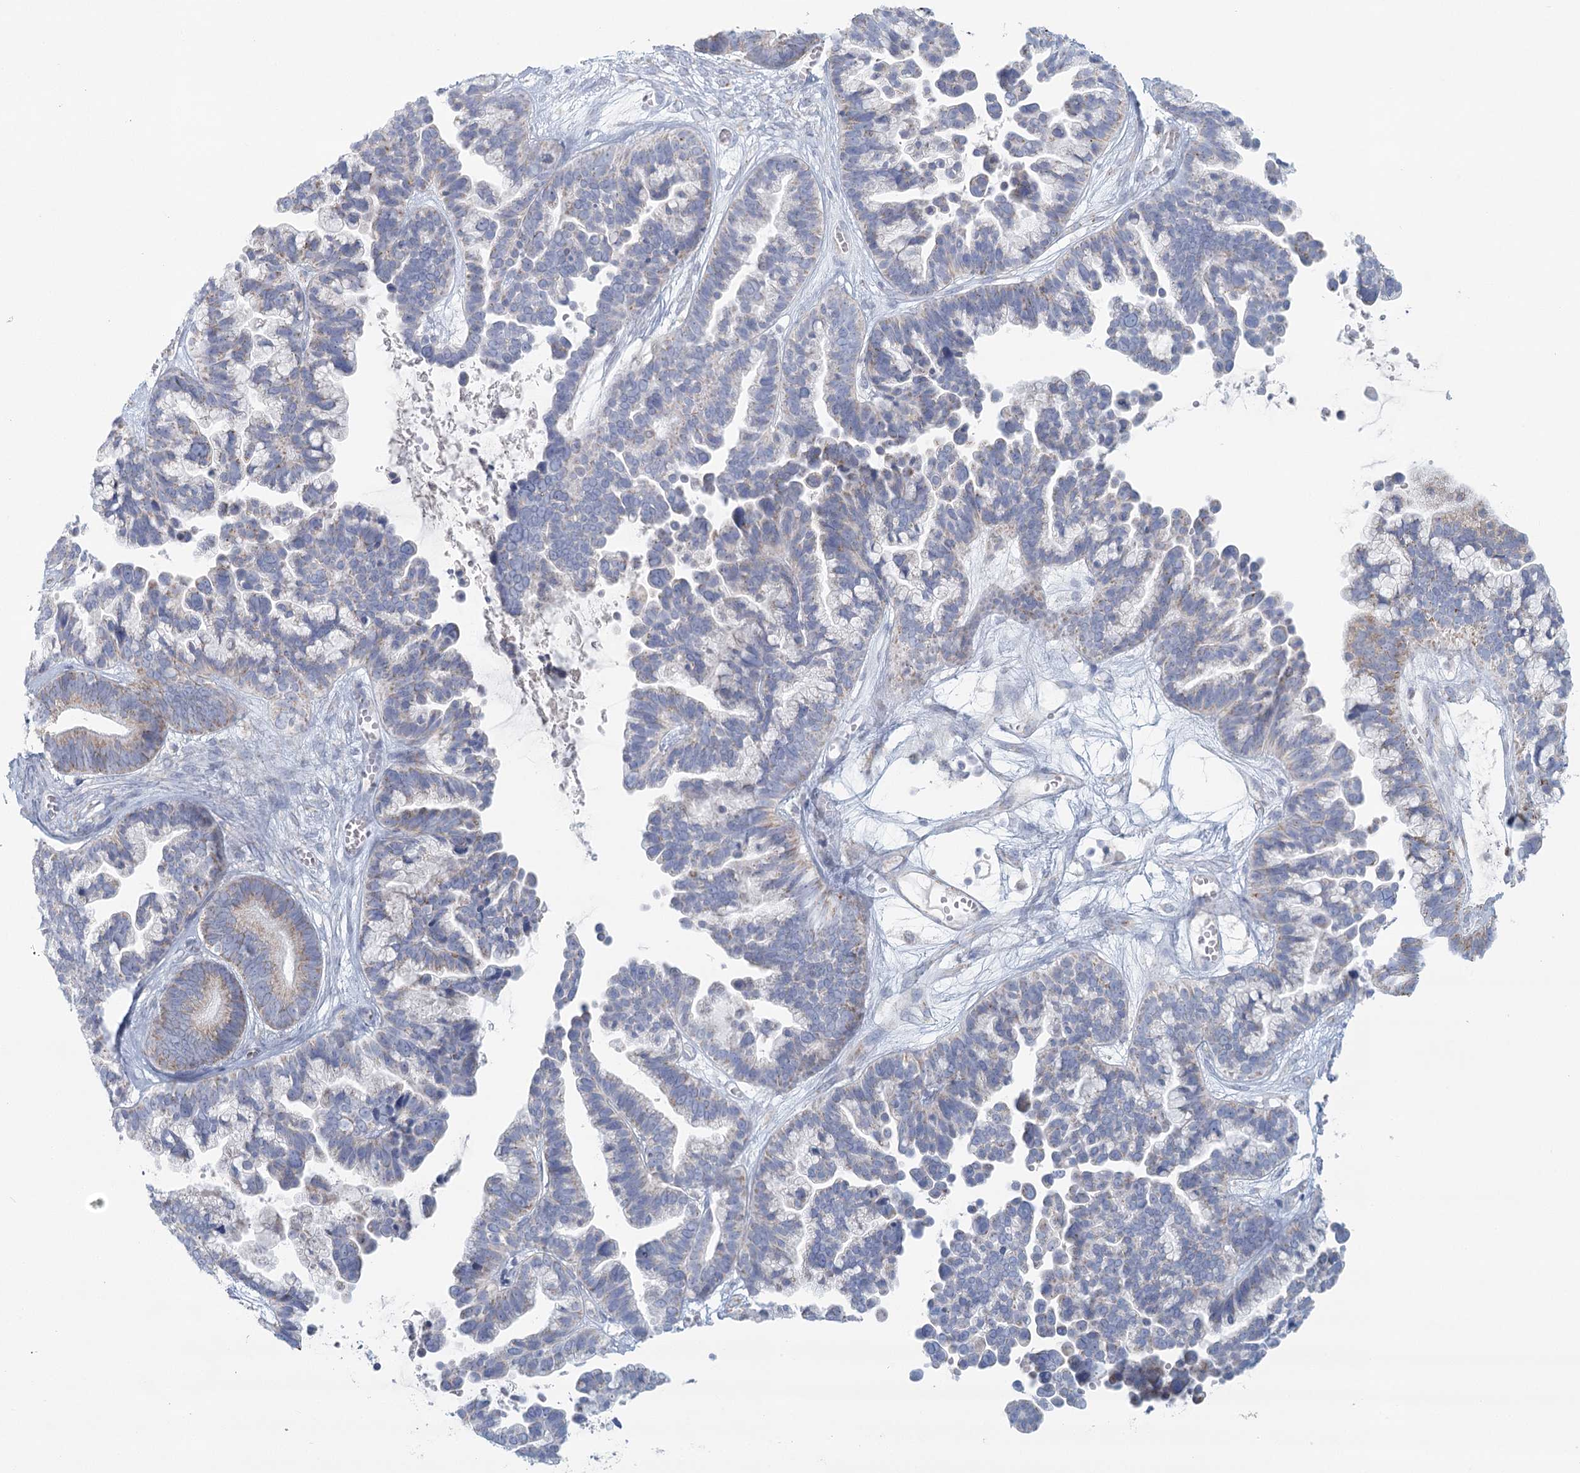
{"staining": {"intensity": "moderate", "quantity": "25%-75%", "location": "cytoplasmic/membranous"}, "tissue": "ovarian cancer", "cell_type": "Tumor cells", "image_type": "cancer", "snomed": [{"axis": "morphology", "description": "Cystadenocarcinoma, serous, NOS"}, {"axis": "topography", "description": "Ovary"}], "caption": "IHC (DAB (3,3'-diaminobenzidine)) staining of human ovarian serous cystadenocarcinoma reveals moderate cytoplasmic/membranous protein staining in approximately 25%-75% of tumor cells.", "gene": "BPHL", "patient": {"sex": "female", "age": 56}}